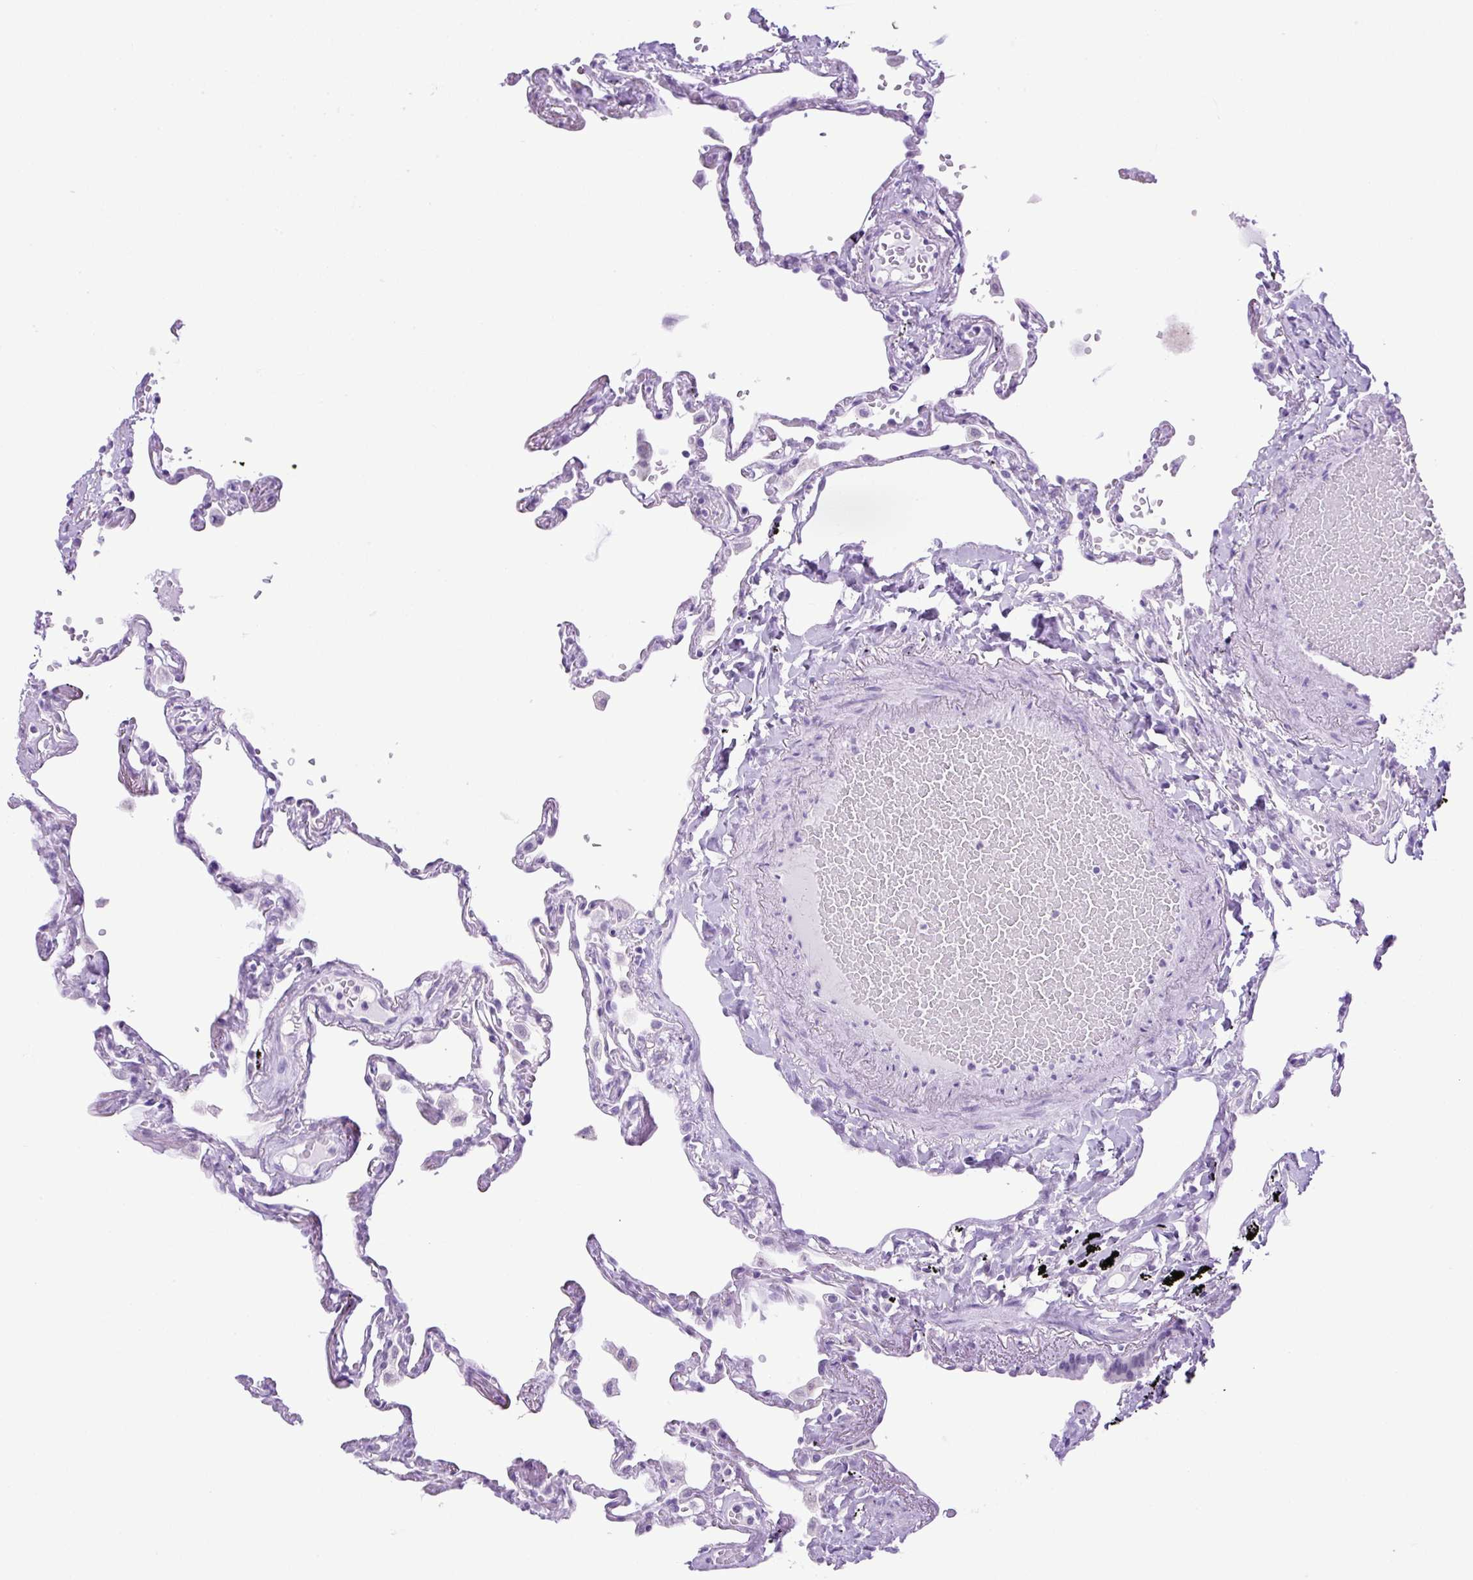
{"staining": {"intensity": "weak", "quantity": "25%-75%", "location": "nuclear"}, "tissue": "lung", "cell_type": "Alveolar cells", "image_type": "normal", "snomed": [{"axis": "morphology", "description": "Normal tissue, NOS"}, {"axis": "topography", "description": "Lung"}], "caption": "The photomicrograph reveals immunohistochemical staining of normal lung. There is weak nuclear expression is present in approximately 25%-75% of alveolar cells.", "gene": "KPNA1", "patient": {"sex": "female", "age": 67}}